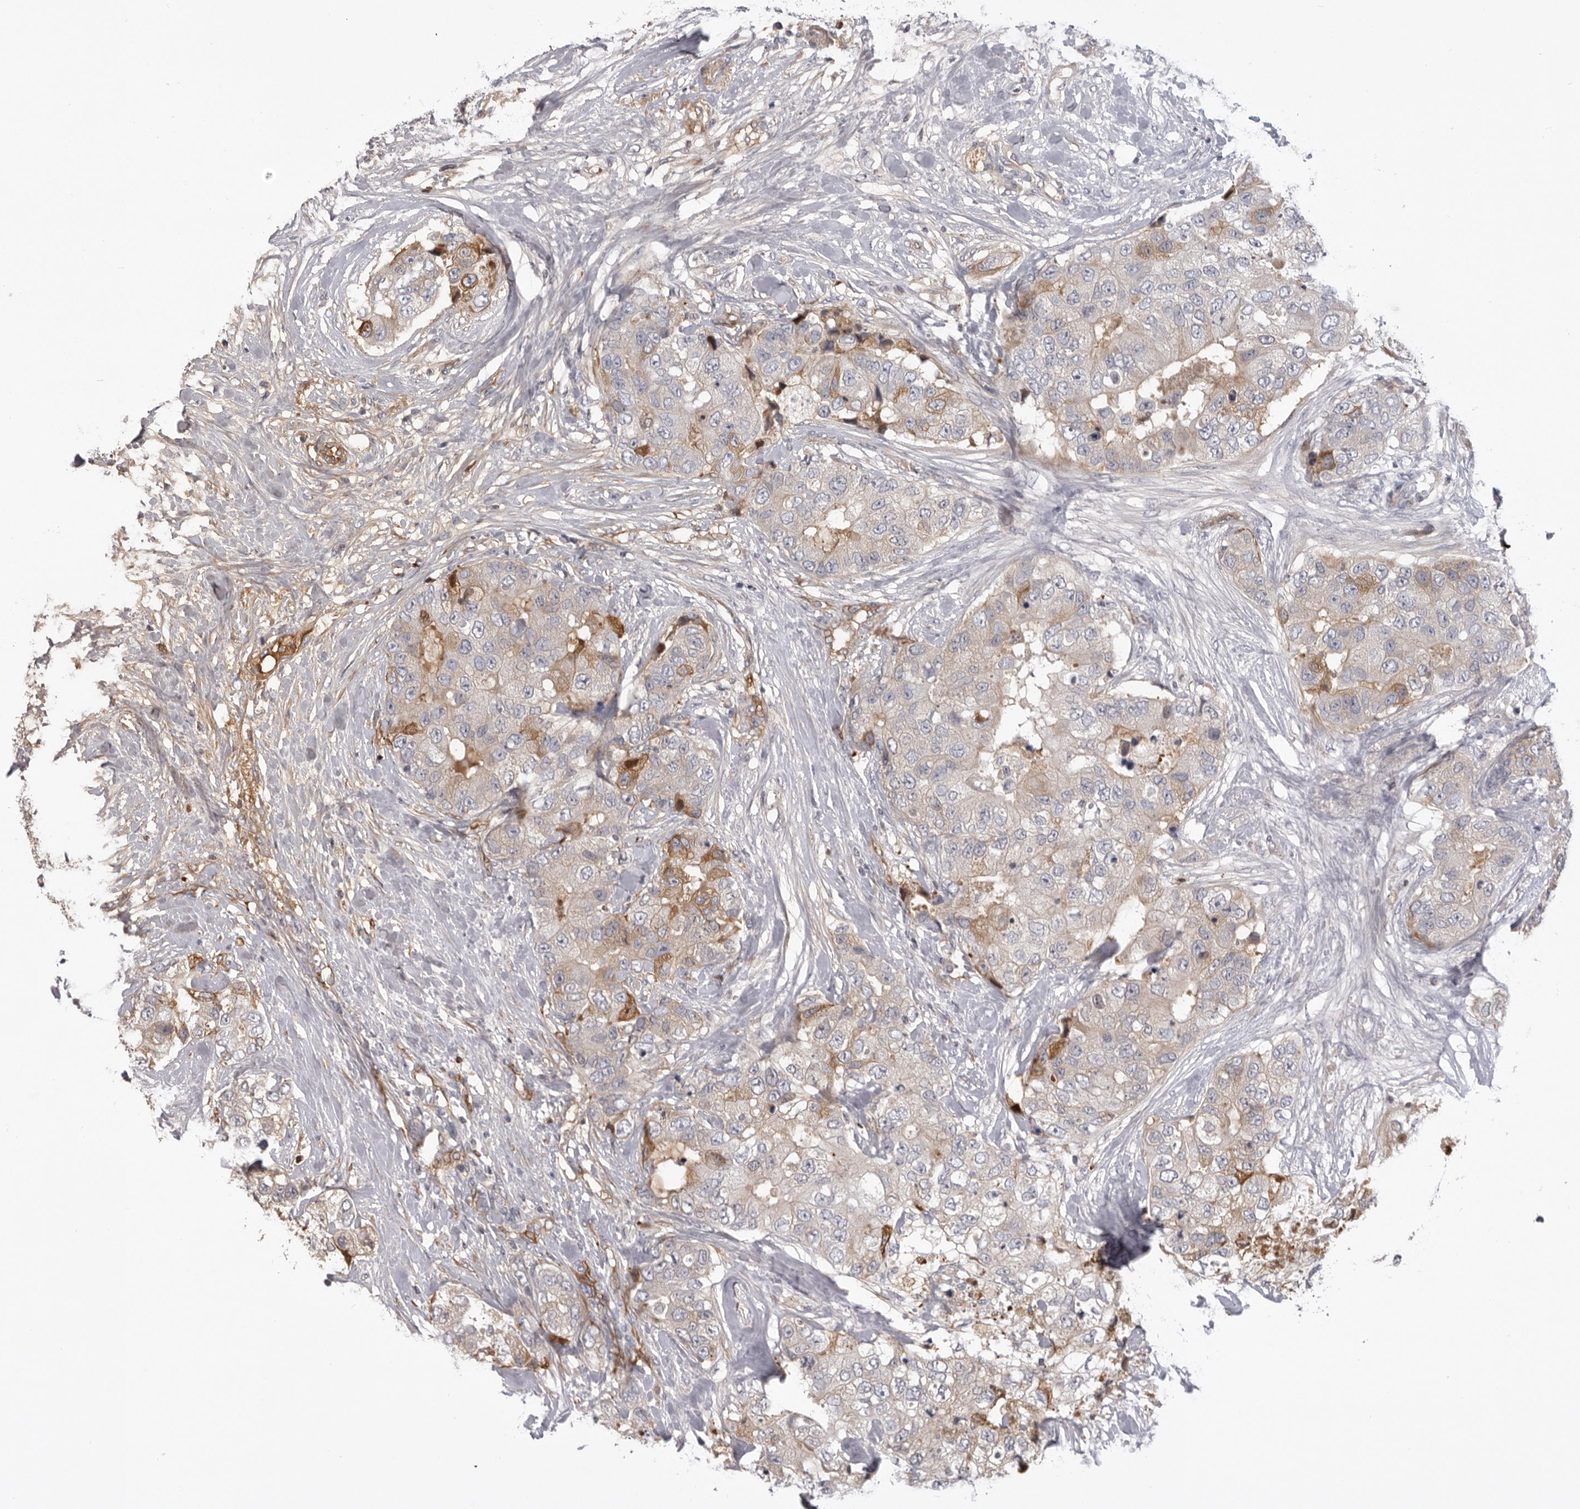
{"staining": {"intensity": "moderate", "quantity": "<25%", "location": "cytoplasmic/membranous"}, "tissue": "breast cancer", "cell_type": "Tumor cells", "image_type": "cancer", "snomed": [{"axis": "morphology", "description": "Duct carcinoma"}, {"axis": "topography", "description": "Breast"}], "caption": "DAB immunohistochemical staining of breast infiltrating ductal carcinoma reveals moderate cytoplasmic/membranous protein expression in about <25% of tumor cells.", "gene": "PLEKHF2", "patient": {"sex": "female", "age": 62}}